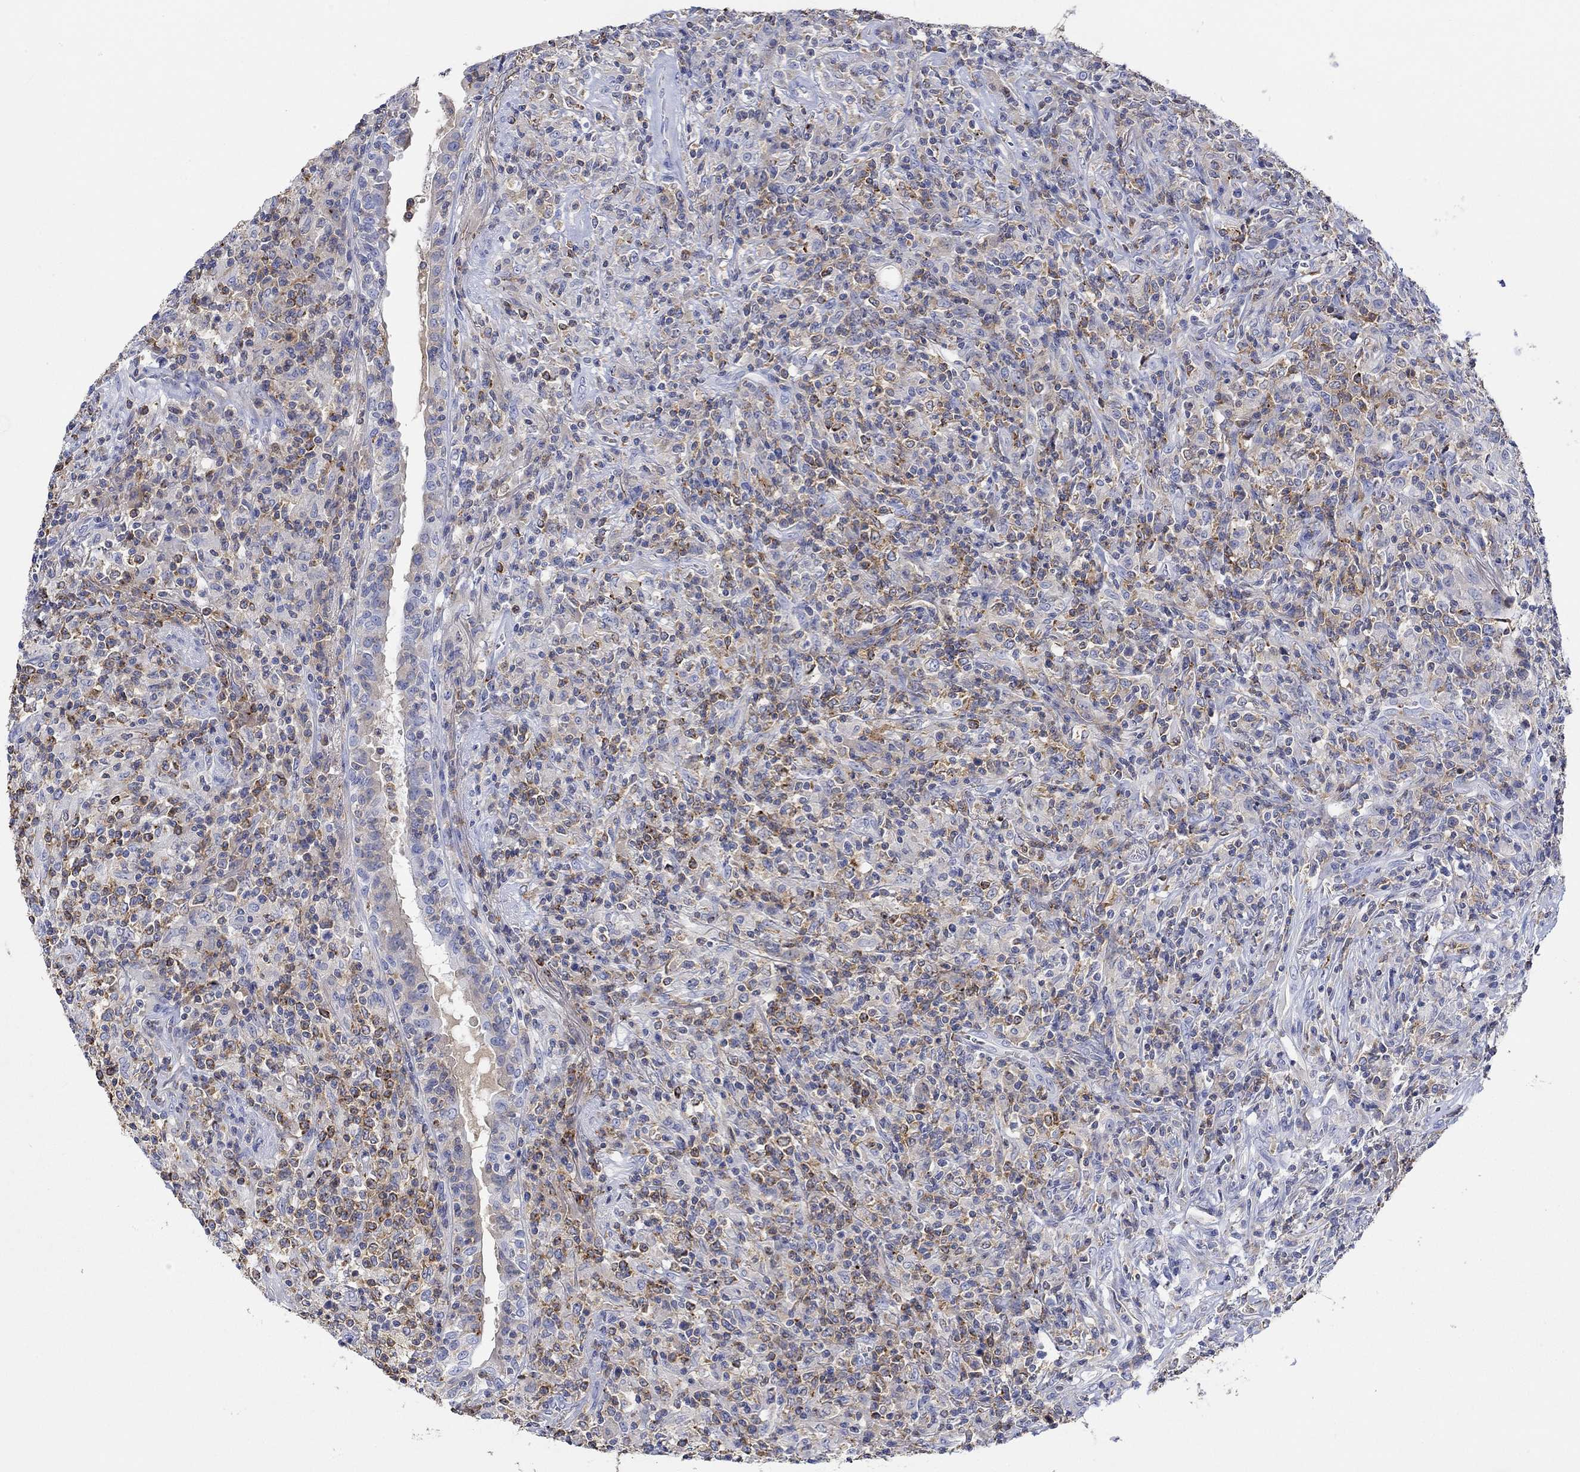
{"staining": {"intensity": "weak", "quantity": "25%-75%", "location": "cytoplasmic/membranous"}, "tissue": "lymphoma", "cell_type": "Tumor cells", "image_type": "cancer", "snomed": [{"axis": "morphology", "description": "Malignant lymphoma, non-Hodgkin's type, High grade"}, {"axis": "topography", "description": "Lung"}], "caption": "High-power microscopy captured an IHC image of malignant lymphoma, non-Hodgkin's type (high-grade), revealing weak cytoplasmic/membranous staining in approximately 25%-75% of tumor cells.", "gene": "GCM1", "patient": {"sex": "male", "age": 79}}